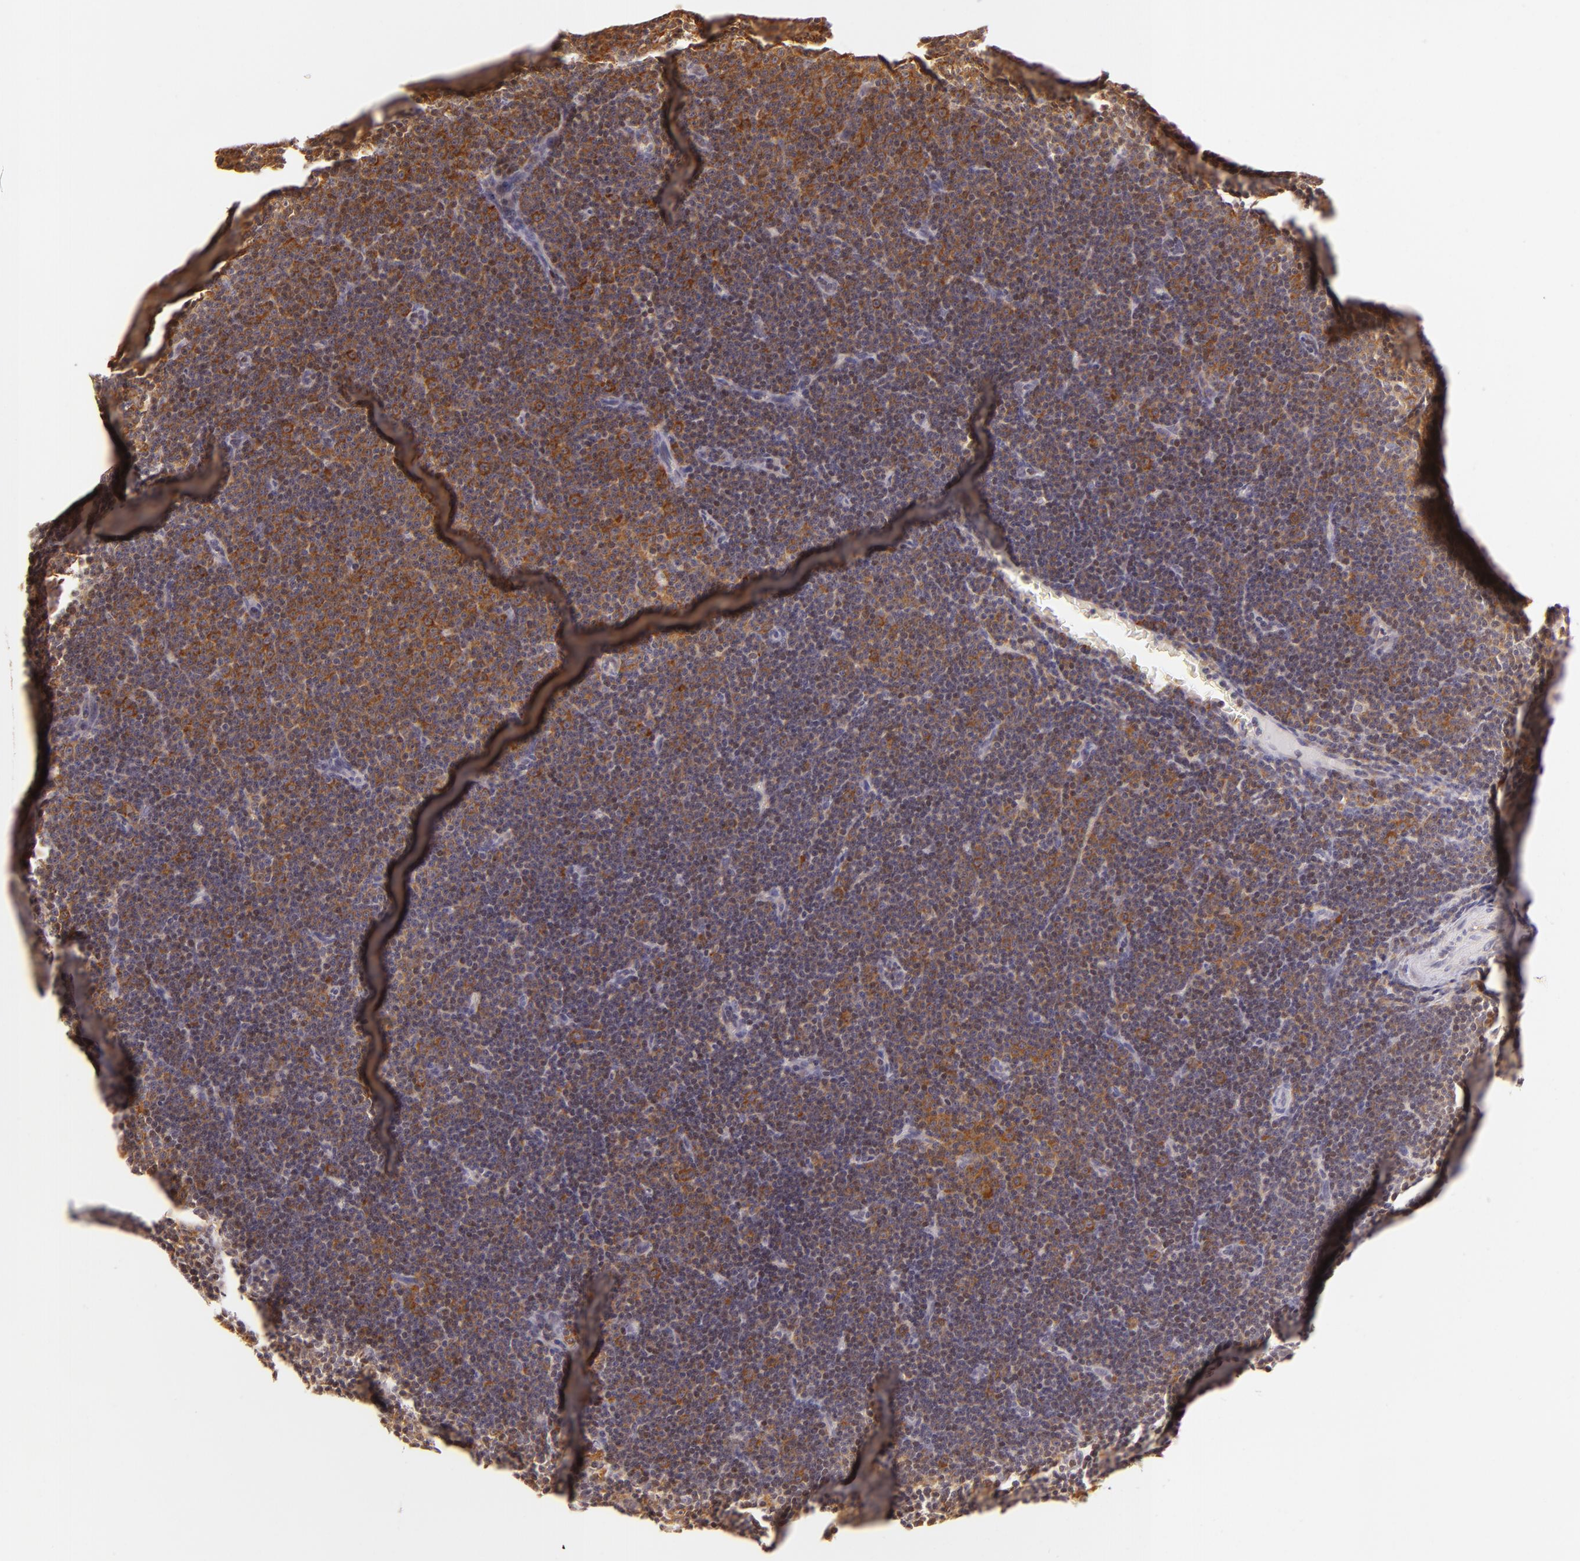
{"staining": {"intensity": "moderate", "quantity": "25%-75%", "location": "cytoplasmic/membranous"}, "tissue": "lymphoma", "cell_type": "Tumor cells", "image_type": "cancer", "snomed": [{"axis": "morphology", "description": "Malignant lymphoma, non-Hodgkin's type, Low grade"}, {"axis": "topography", "description": "Lymph node"}], "caption": "Protein positivity by immunohistochemistry reveals moderate cytoplasmic/membranous expression in about 25%-75% of tumor cells in lymphoma. (Stains: DAB in brown, nuclei in blue, Microscopy: brightfield microscopy at high magnification).", "gene": "IMPDH1", "patient": {"sex": "male", "age": 57}}